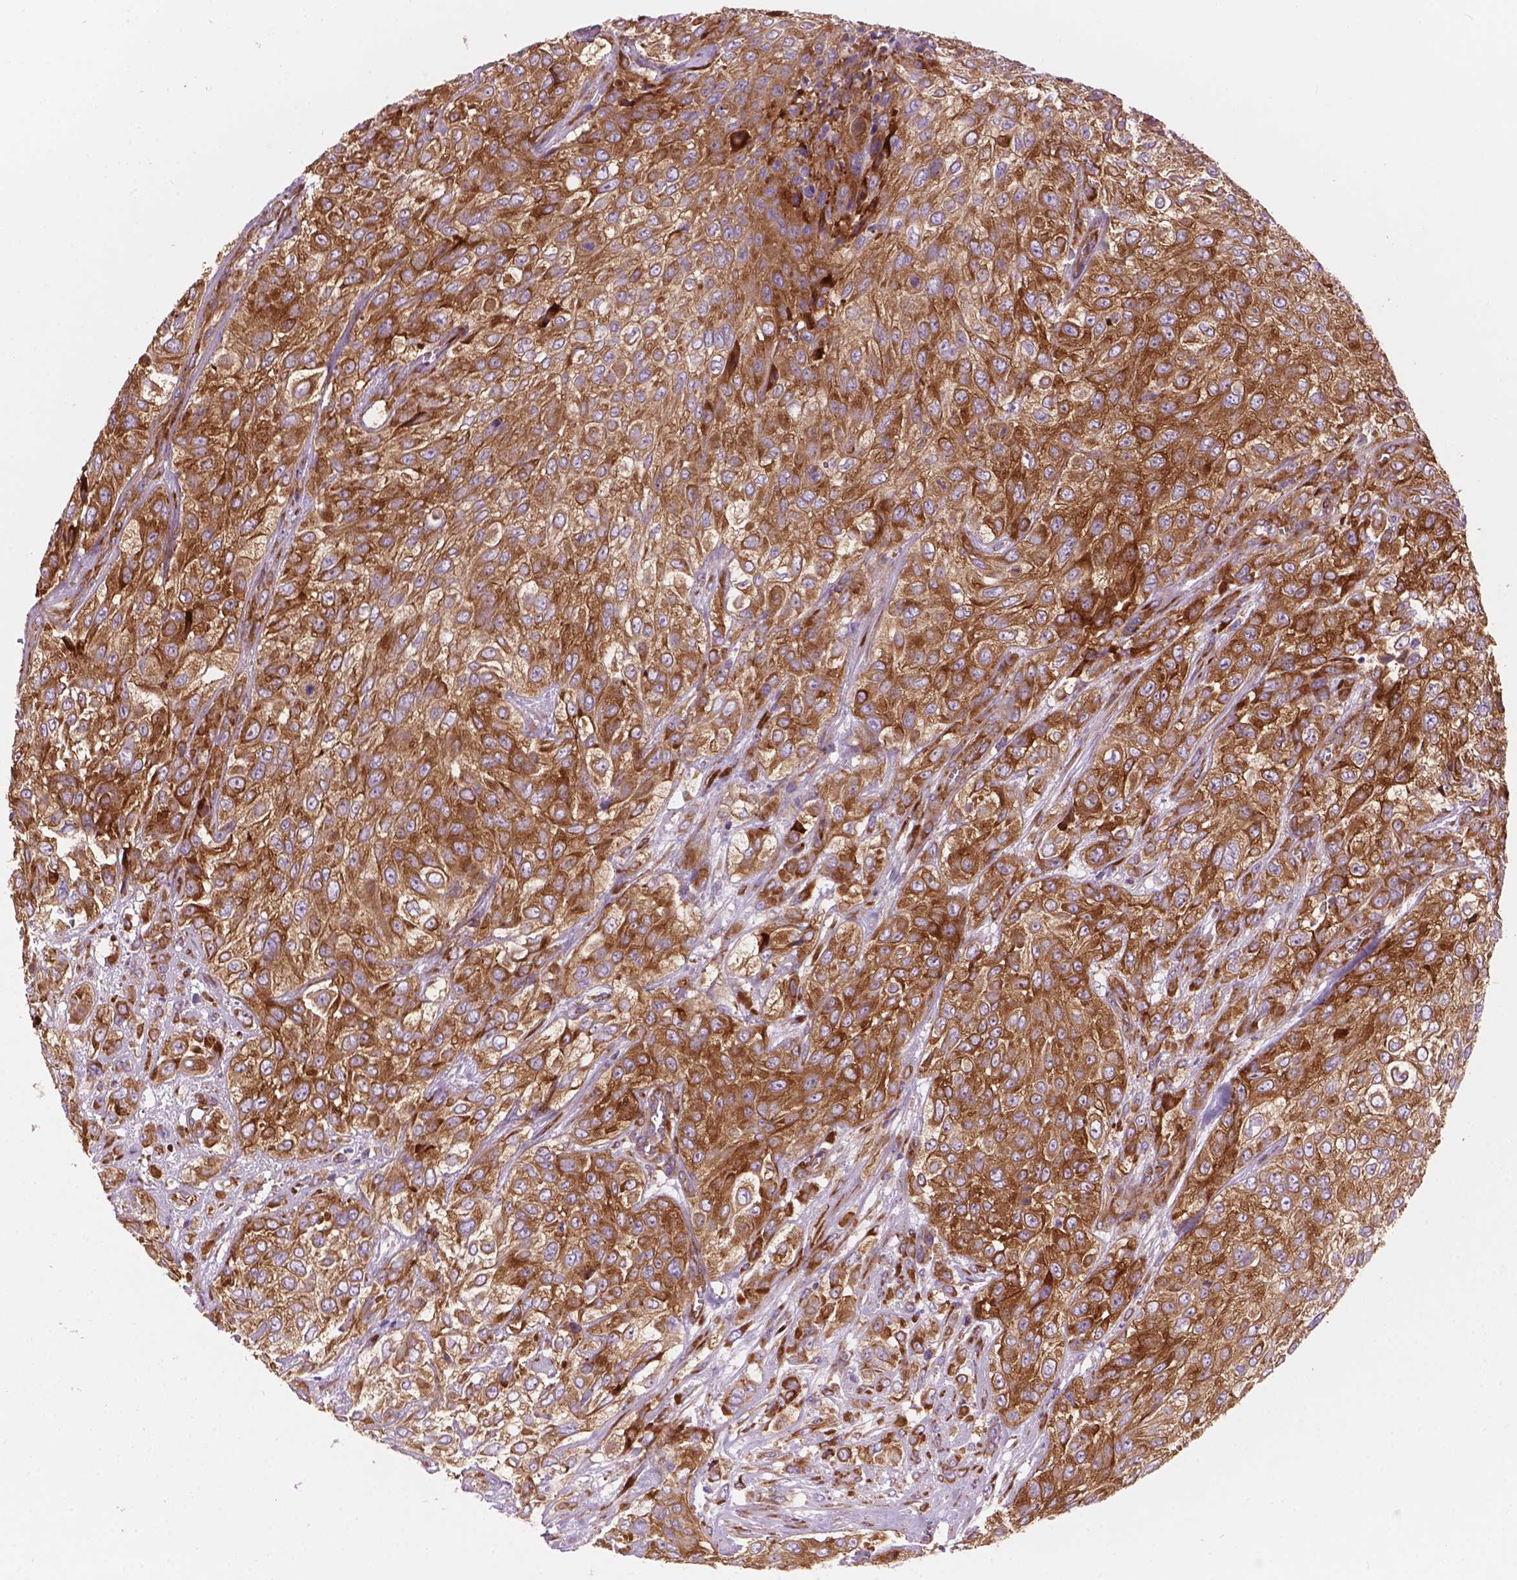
{"staining": {"intensity": "moderate", "quantity": ">75%", "location": "cytoplasmic/membranous"}, "tissue": "urothelial cancer", "cell_type": "Tumor cells", "image_type": "cancer", "snomed": [{"axis": "morphology", "description": "Urothelial carcinoma, High grade"}, {"axis": "topography", "description": "Urinary bladder"}], "caption": "Protein staining of urothelial cancer tissue shows moderate cytoplasmic/membranous expression in about >75% of tumor cells. (DAB (3,3'-diaminobenzidine) = brown stain, brightfield microscopy at high magnification).", "gene": "RPL37A", "patient": {"sex": "male", "age": 57}}